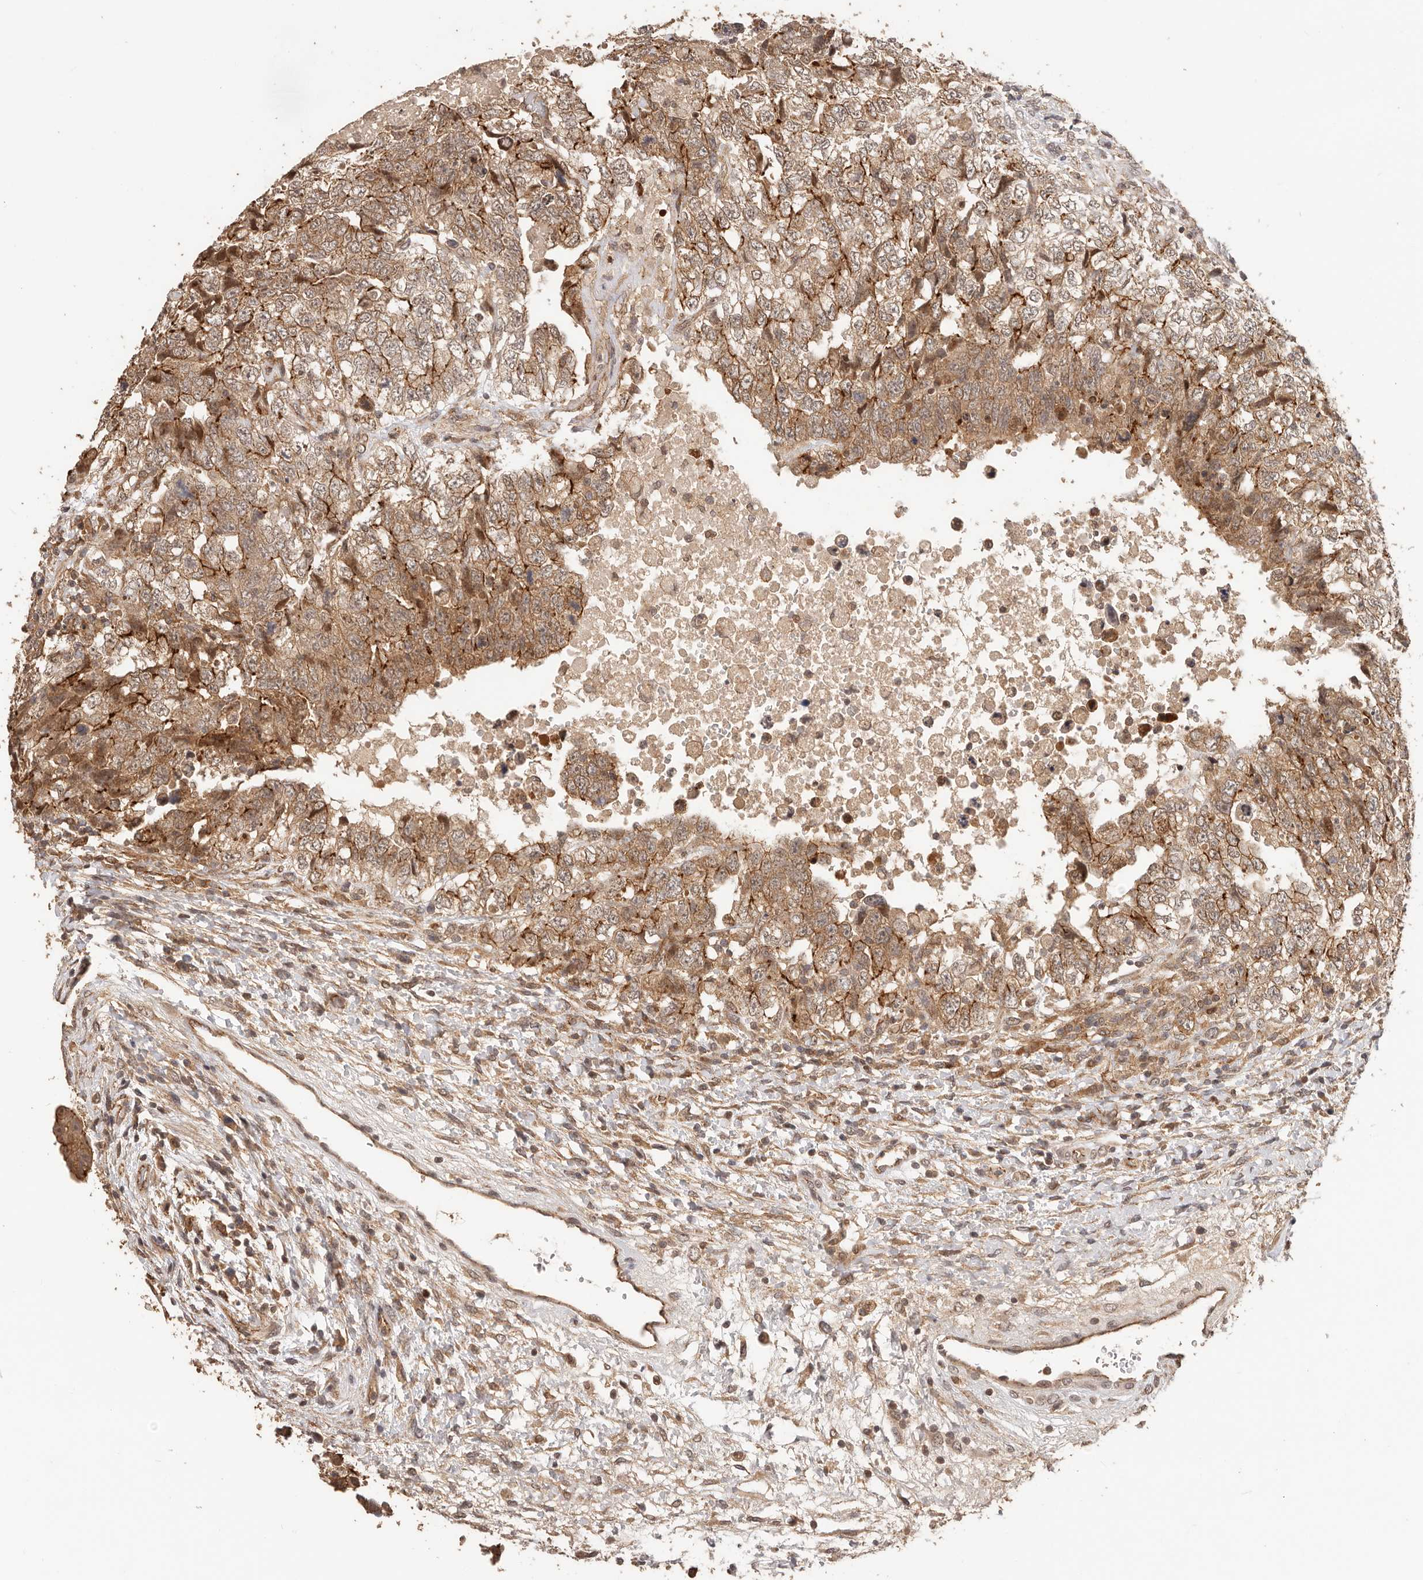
{"staining": {"intensity": "moderate", "quantity": ">75%", "location": "cytoplasmic/membranous"}, "tissue": "testis cancer", "cell_type": "Tumor cells", "image_type": "cancer", "snomed": [{"axis": "morphology", "description": "Carcinoma, Embryonal, NOS"}, {"axis": "topography", "description": "Testis"}], "caption": "Immunohistochemistry image of neoplastic tissue: embryonal carcinoma (testis) stained using immunohistochemistry (IHC) demonstrates medium levels of moderate protein expression localized specifically in the cytoplasmic/membranous of tumor cells, appearing as a cytoplasmic/membranous brown color.", "gene": "AFDN", "patient": {"sex": "male", "age": 37}}